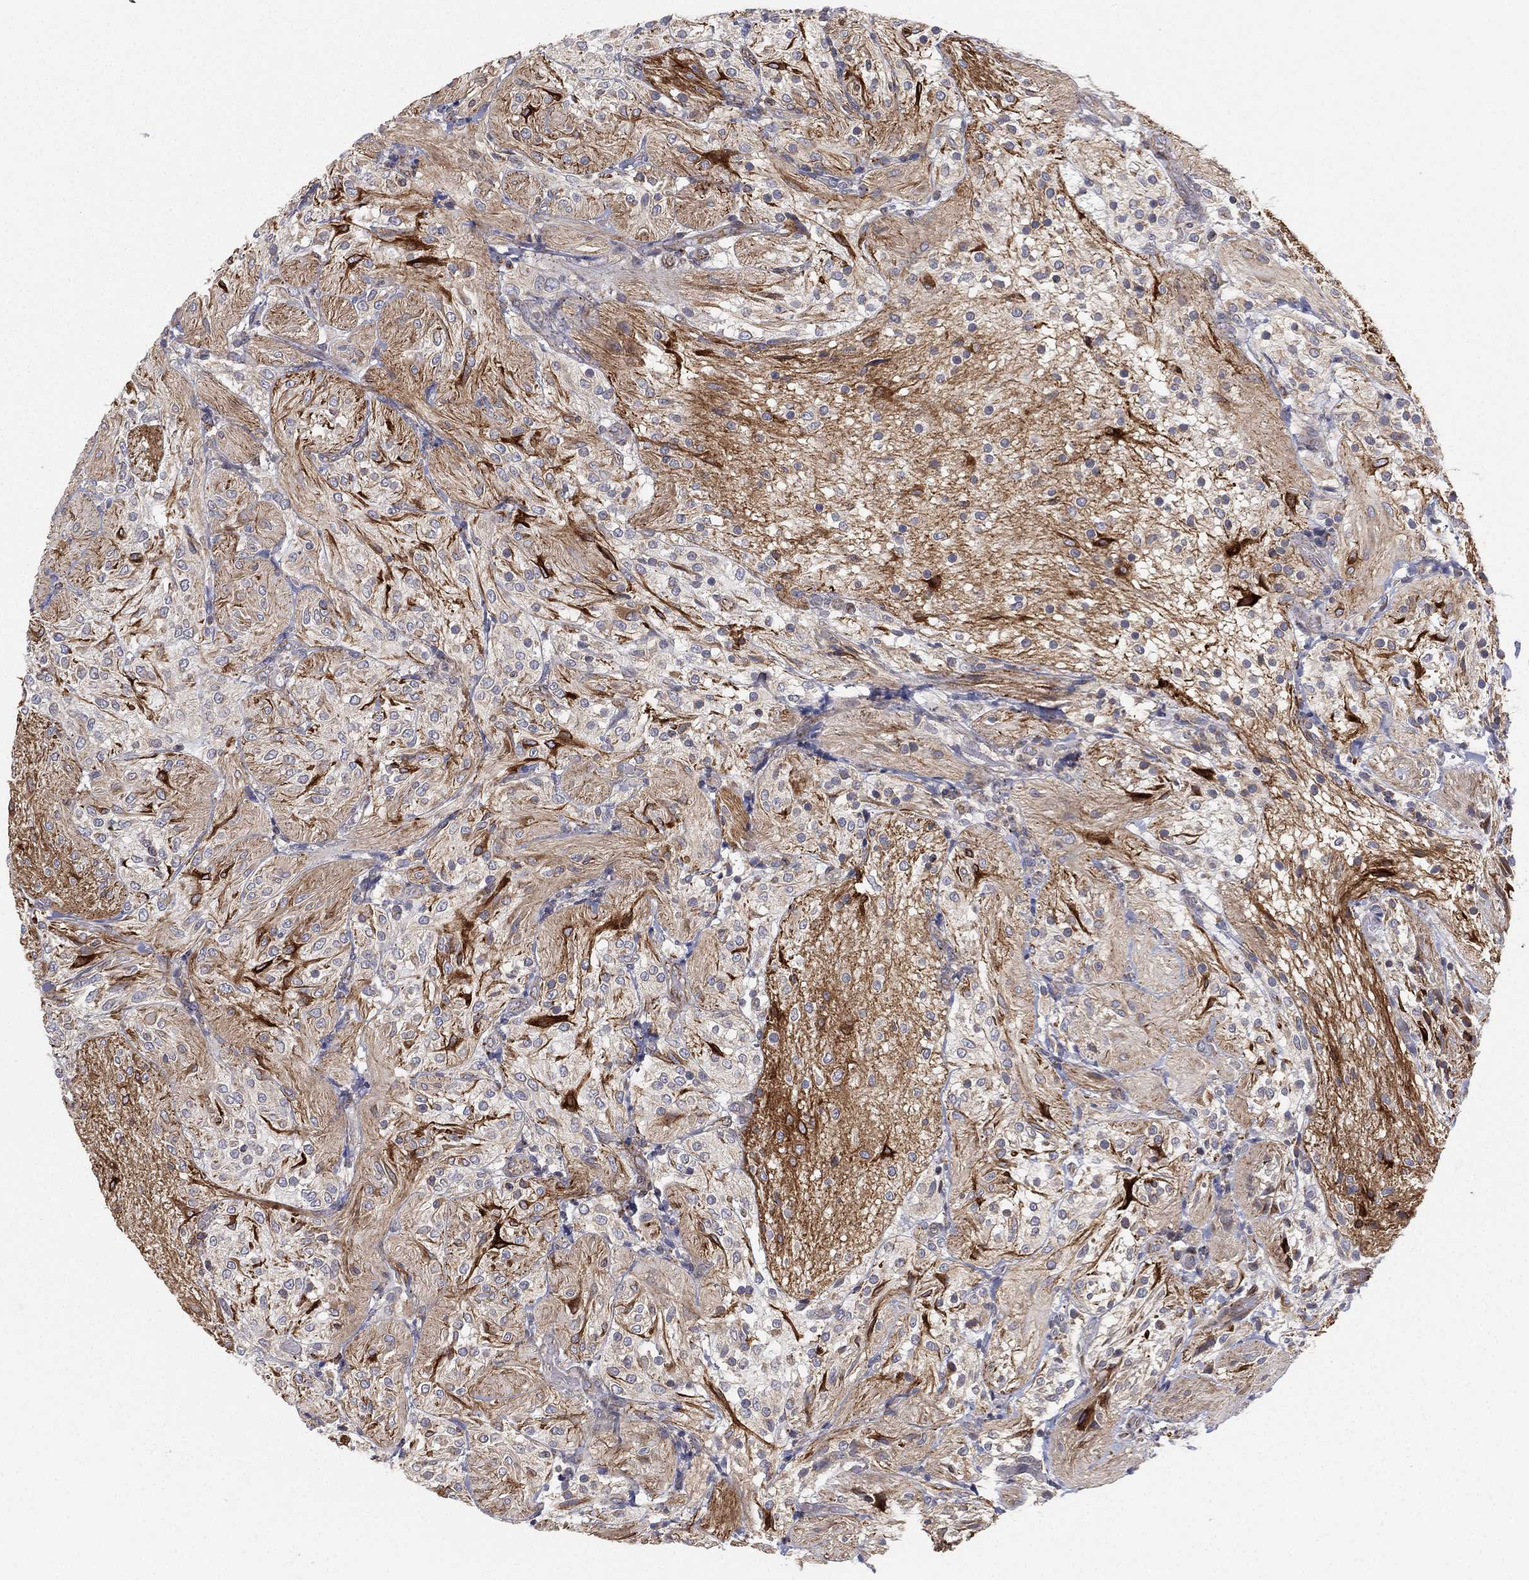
{"staining": {"intensity": "strong", "quantity": "<25%", "location": "cytoplasmic/membranous"}, "tissue": "glioma", "cell_type": "Tumor cells", "image_type": "cancer", "snomed": [{"axis": "morphology", "description": "Glioma, malignant, Low grade"}, {"axis": "topography", "description": "Brain"}], "caption": "Human glioma stained with a protein marker demonstrates strong staining in tumor cells.", "gene": "CYB5B", "patient": {"sex": "male", "age": 3}}